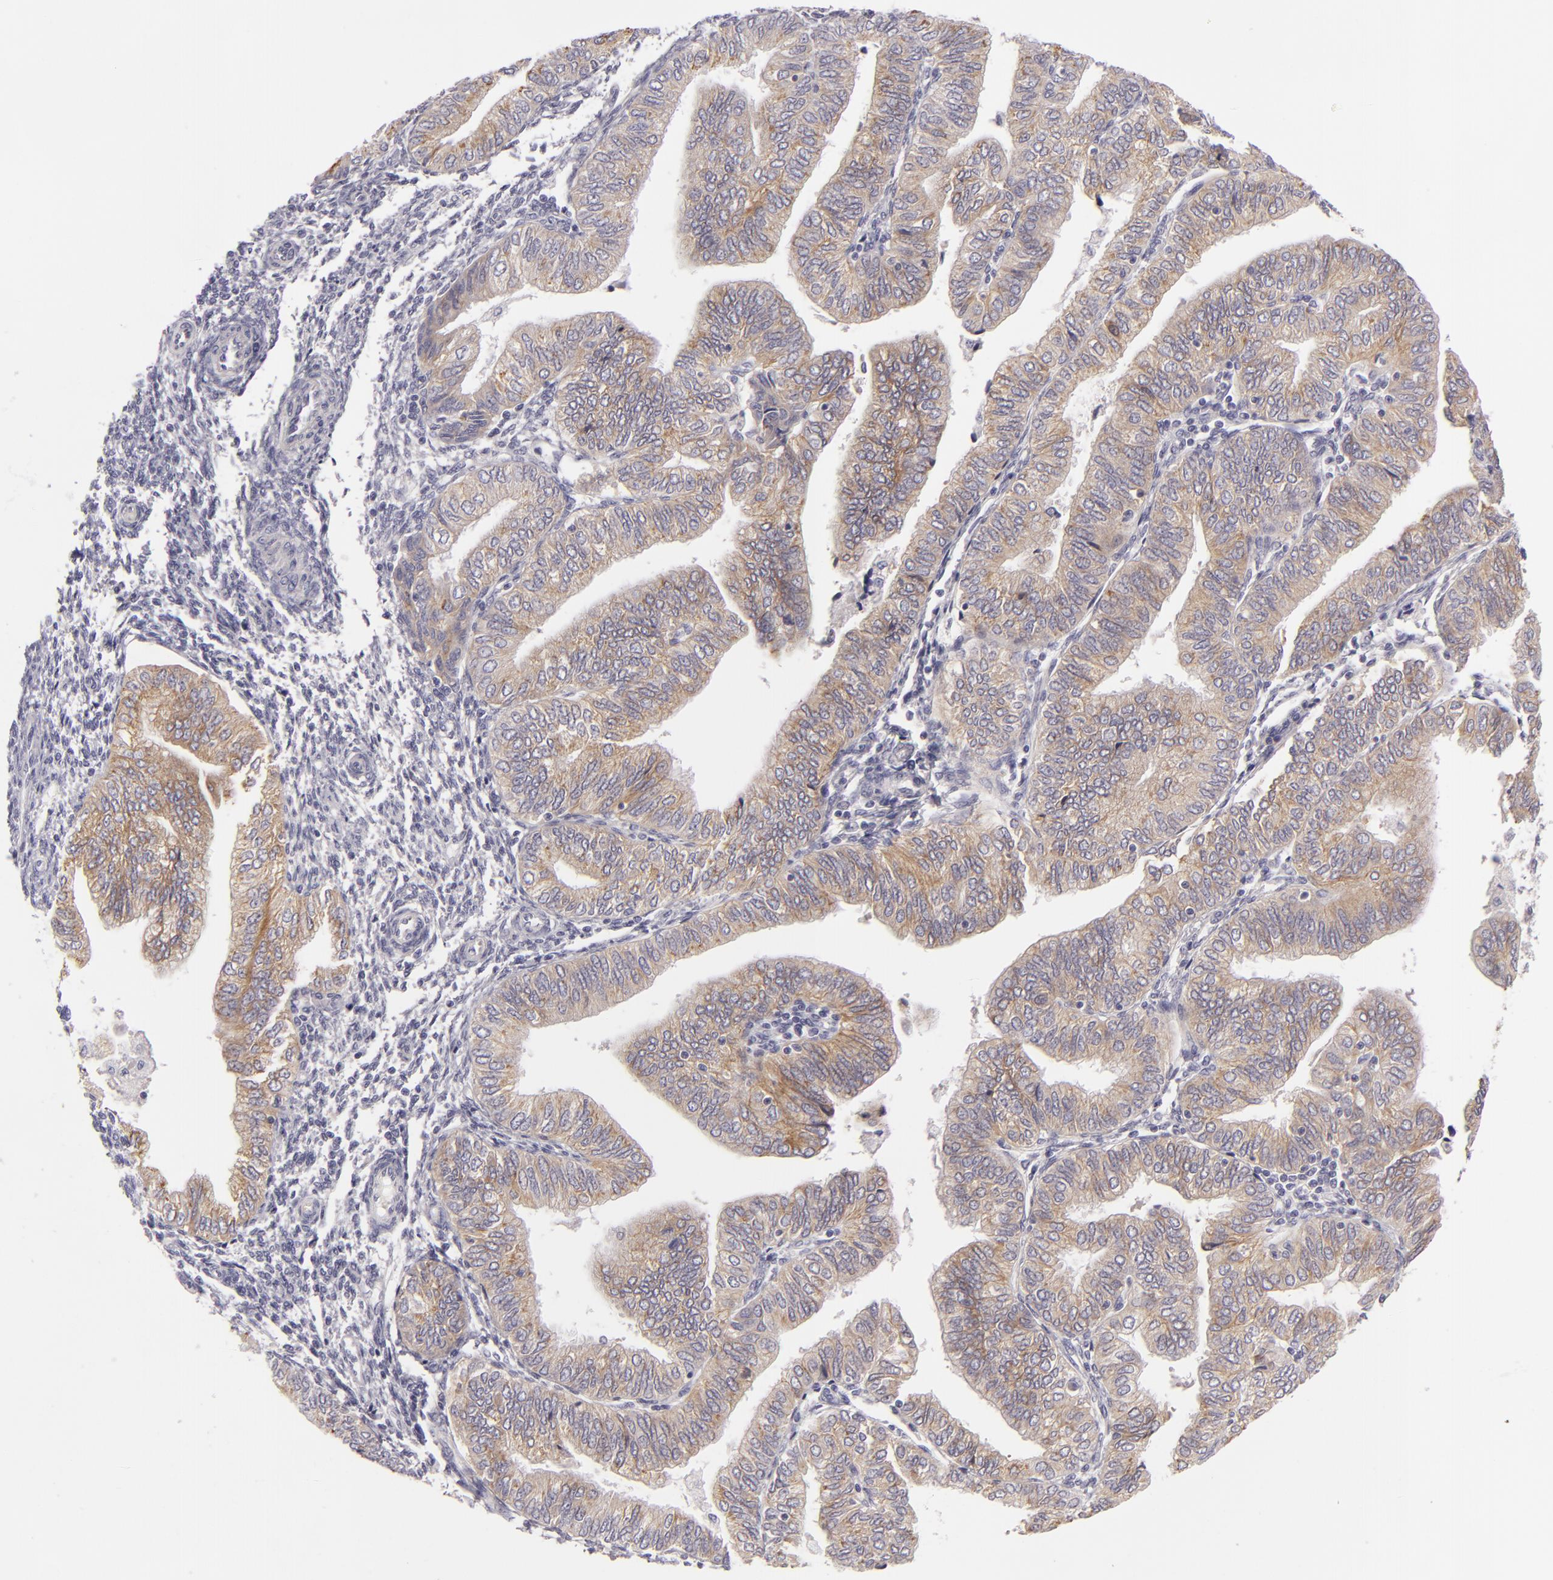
{"staining": {"intensity": "weak", "quantity": ">75%", "location": "cytoplasmic/membranous"}, "tissue": "endometrial cancer", "cell_type": "Tumor cells", "image_type": "cancer", "snomed": [{"axis": "morphology", "description": "Adenocarcinoma, NOS"}, {"axis": "topography", "description": "Endometrium"}], "caption": "Human adenocarcinoma (endometrial) stained for a protein (brown) displays weak cytoplasmic/membranous positive expression in approximately >75% of tumor cells.", "gene": "DLG4", "patient": {"sex": "female", "age": 51}}